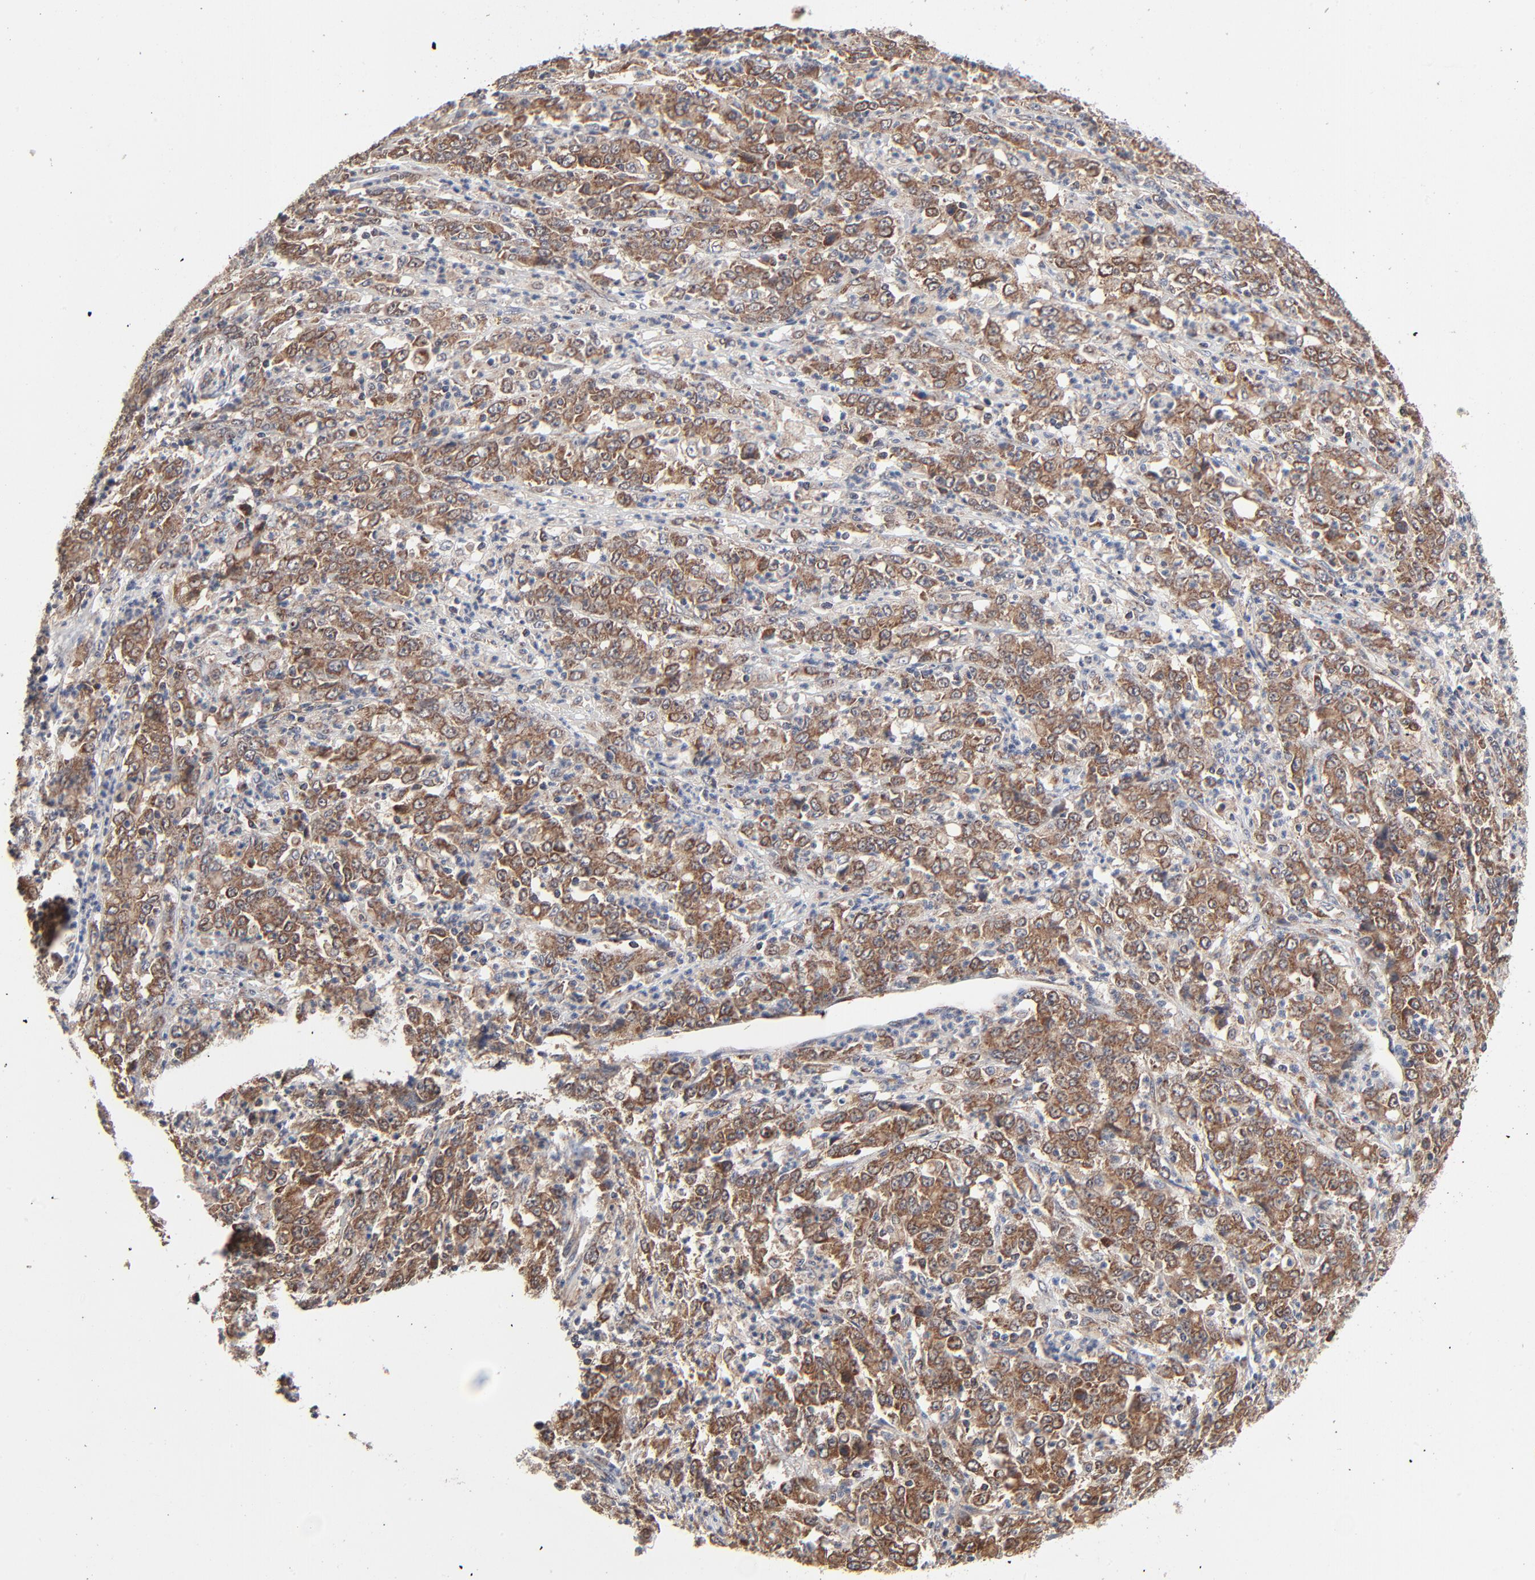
{"staining": {"intensity": "moderate", "quantity": ">75%", "location": "cytoplasmic/membranous"}, "tissue": "stomach cancer", "cell_type": "Tumor cells", "image_type": "cancer", "snomed": [{"axis": "morphology", "description": "Adenocarcinoma, NOS"}, {"axis": "topography", "description": "Stomach, lower"}], "caption": "Immunohistochemistry (IHC) staining of adenocarcinoma (stomach), which displays medium levels of moderate cytoplasmic/membranous staining in about >75% of tumor cells indicating moderate cytoplasmic/membranous protein positivity. The staining was performed using DAB (3,3'-diaminobenzidine) (brown) for protein detection and nuclei were counterstained in hematoxylin (blue).", "gene": "ABLIM3", "patient": {"sex": "female", "age": 71}}